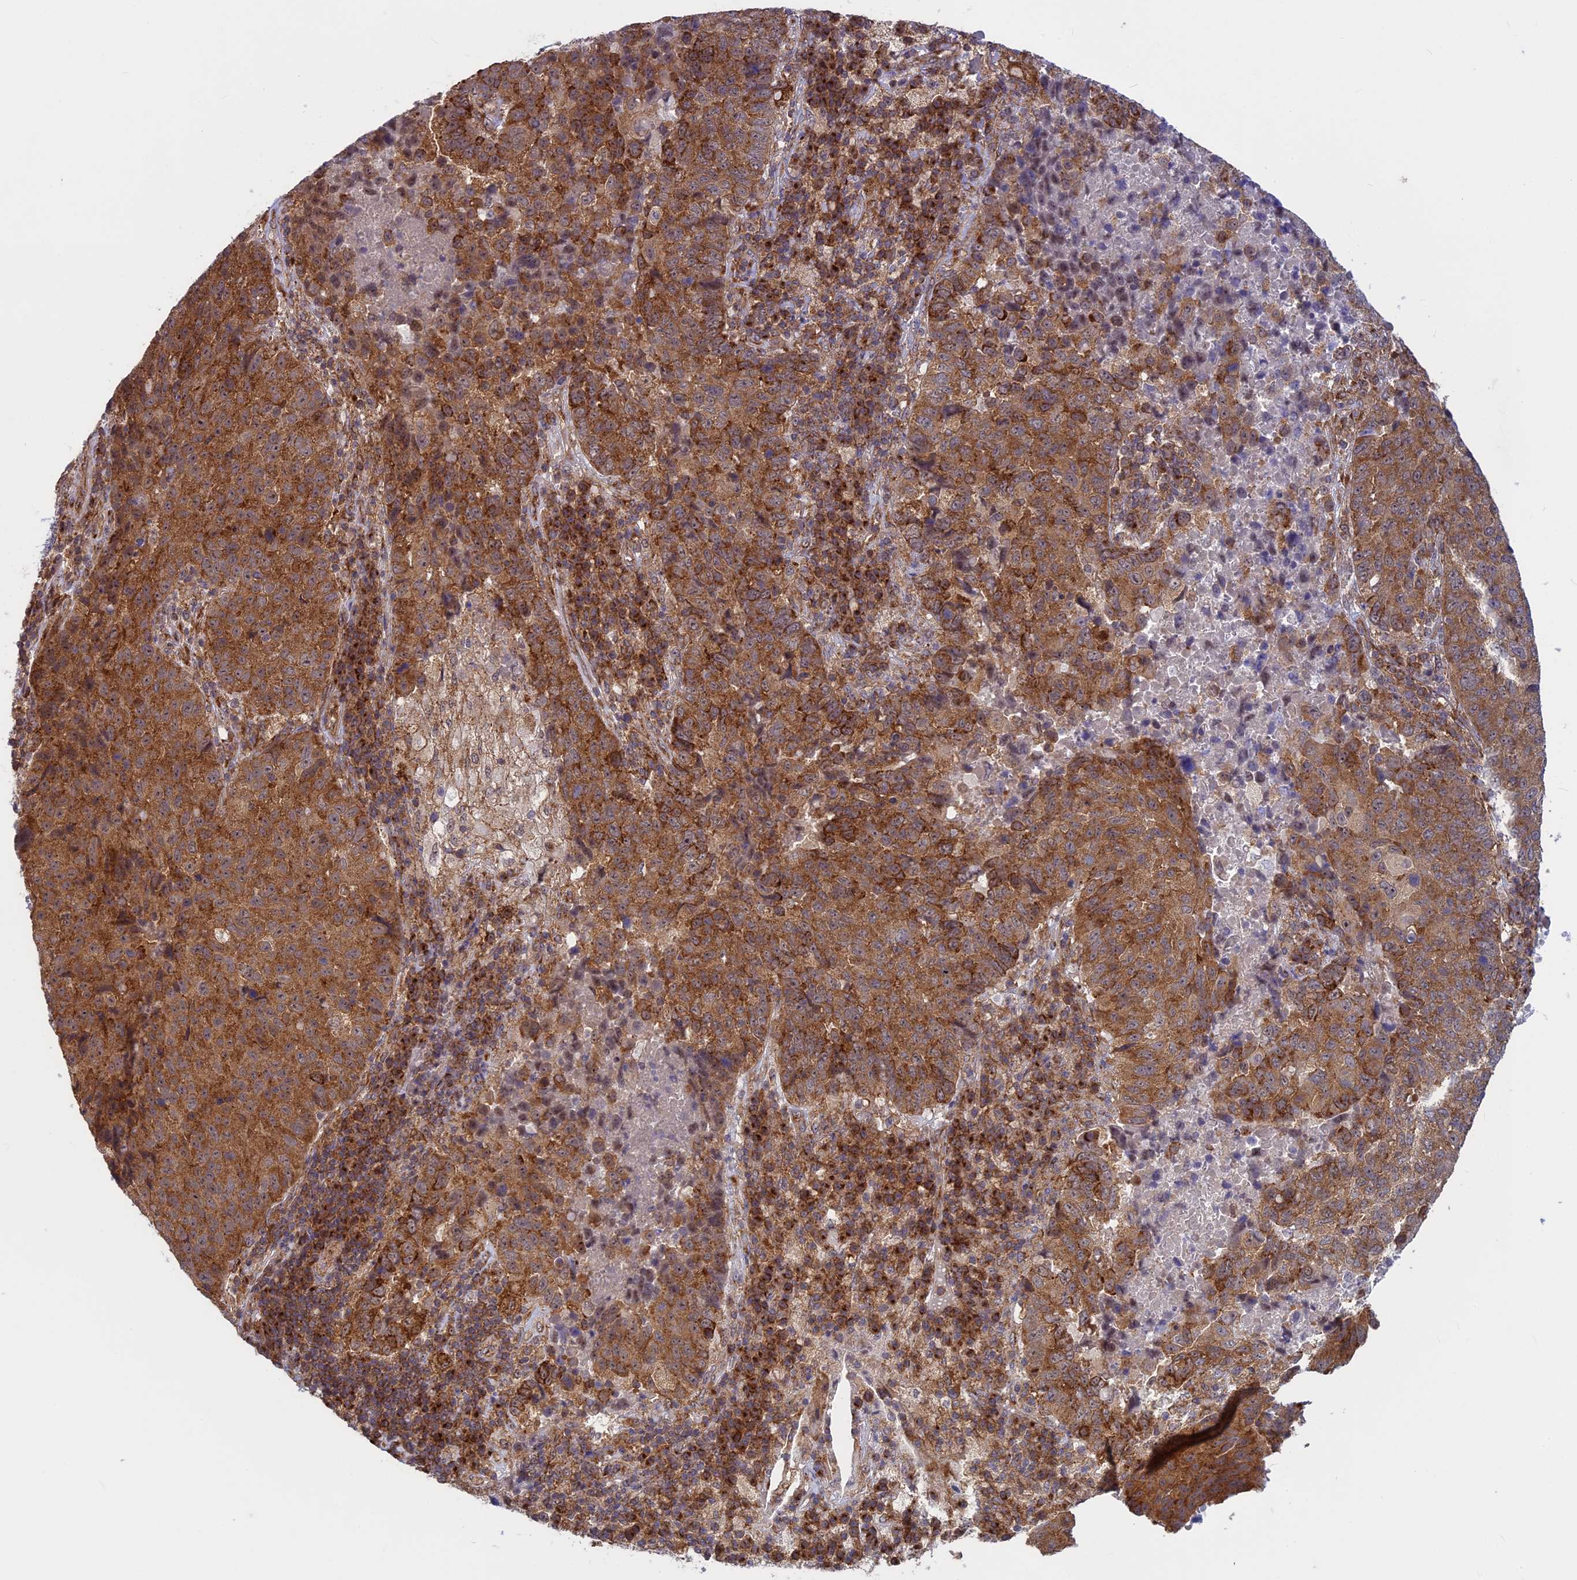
{"staining": {"intensity": "moderate", "quantity": ">75%", "location": "cytoplasmic/membranous"}, "tissue": "lung cancer", "cell_type": "Tumor cells", "image_type": "cancer", "snomed": [{"axis": "morphology", "description": "Squamous cell carcinoma, NOS"}, {"axis": "topography", "description": "Lung"}], "caption": "Lung cancer (squamous cell carcinoma) stained for a protein reveals moderate cytoplasmic/membranous positivity in tumor cells.", "gene": "CLINT1", "patient": {"sex": "male", "age": 73}}